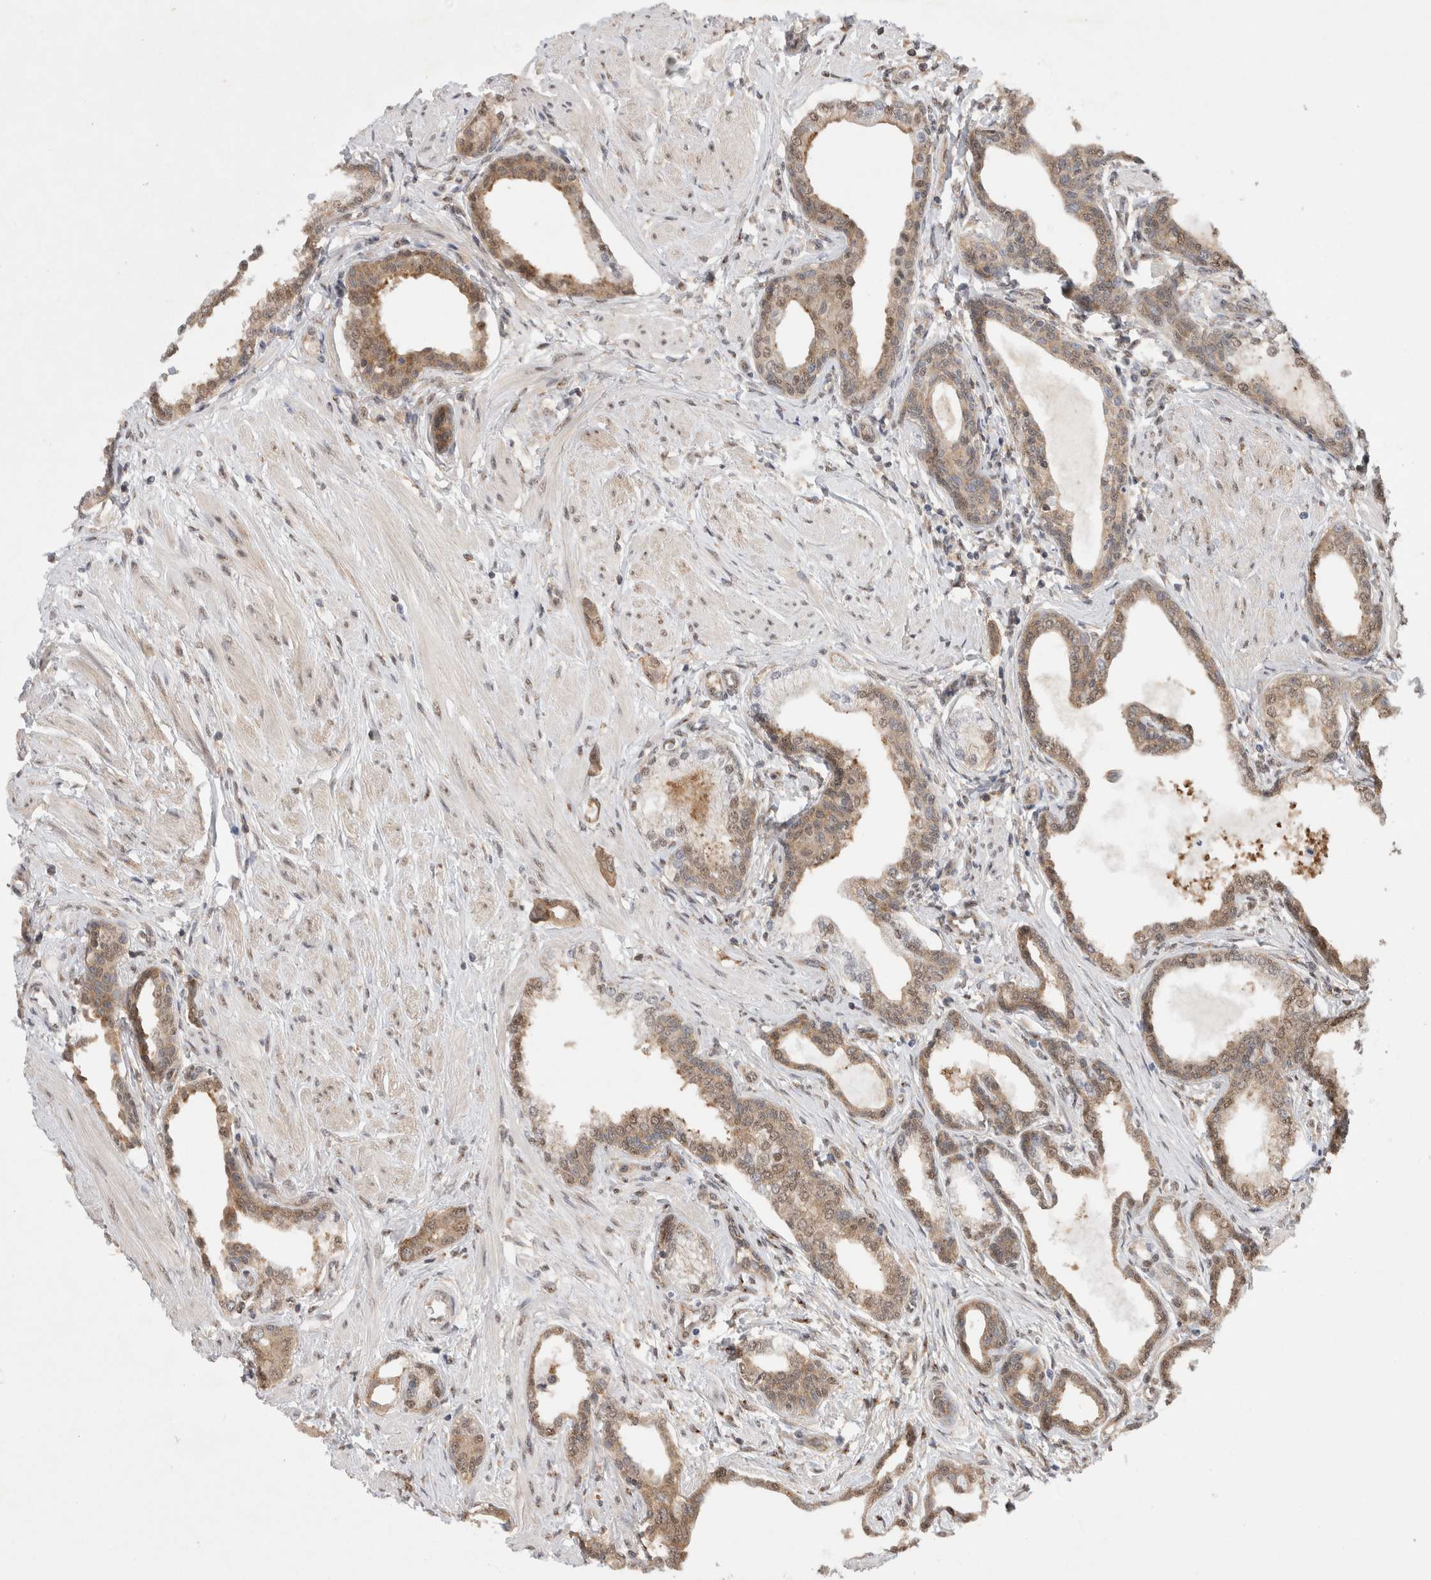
{"staining": {"intensity": "moderate", "quantity": ">75%", "location": "cytoplasmic/membranous"}, "tissue": "prostate cancer", "cell_type": "Tumor cells", "image_type": "cancer", "snomed": [{"axis": "morphology", "description": "Adenocarcinoma, High grade"}, {"axis": "topography", "description": "Prostate"}], "caption": "A photomicrograph of high-grade adenocarcinoma (prostate) stained for a protein displays moderate cytoplasmic/membranous brown staining in tumor cells.", "gene": "WIPF2", "patient": {"sex": "male", "age": 52}}